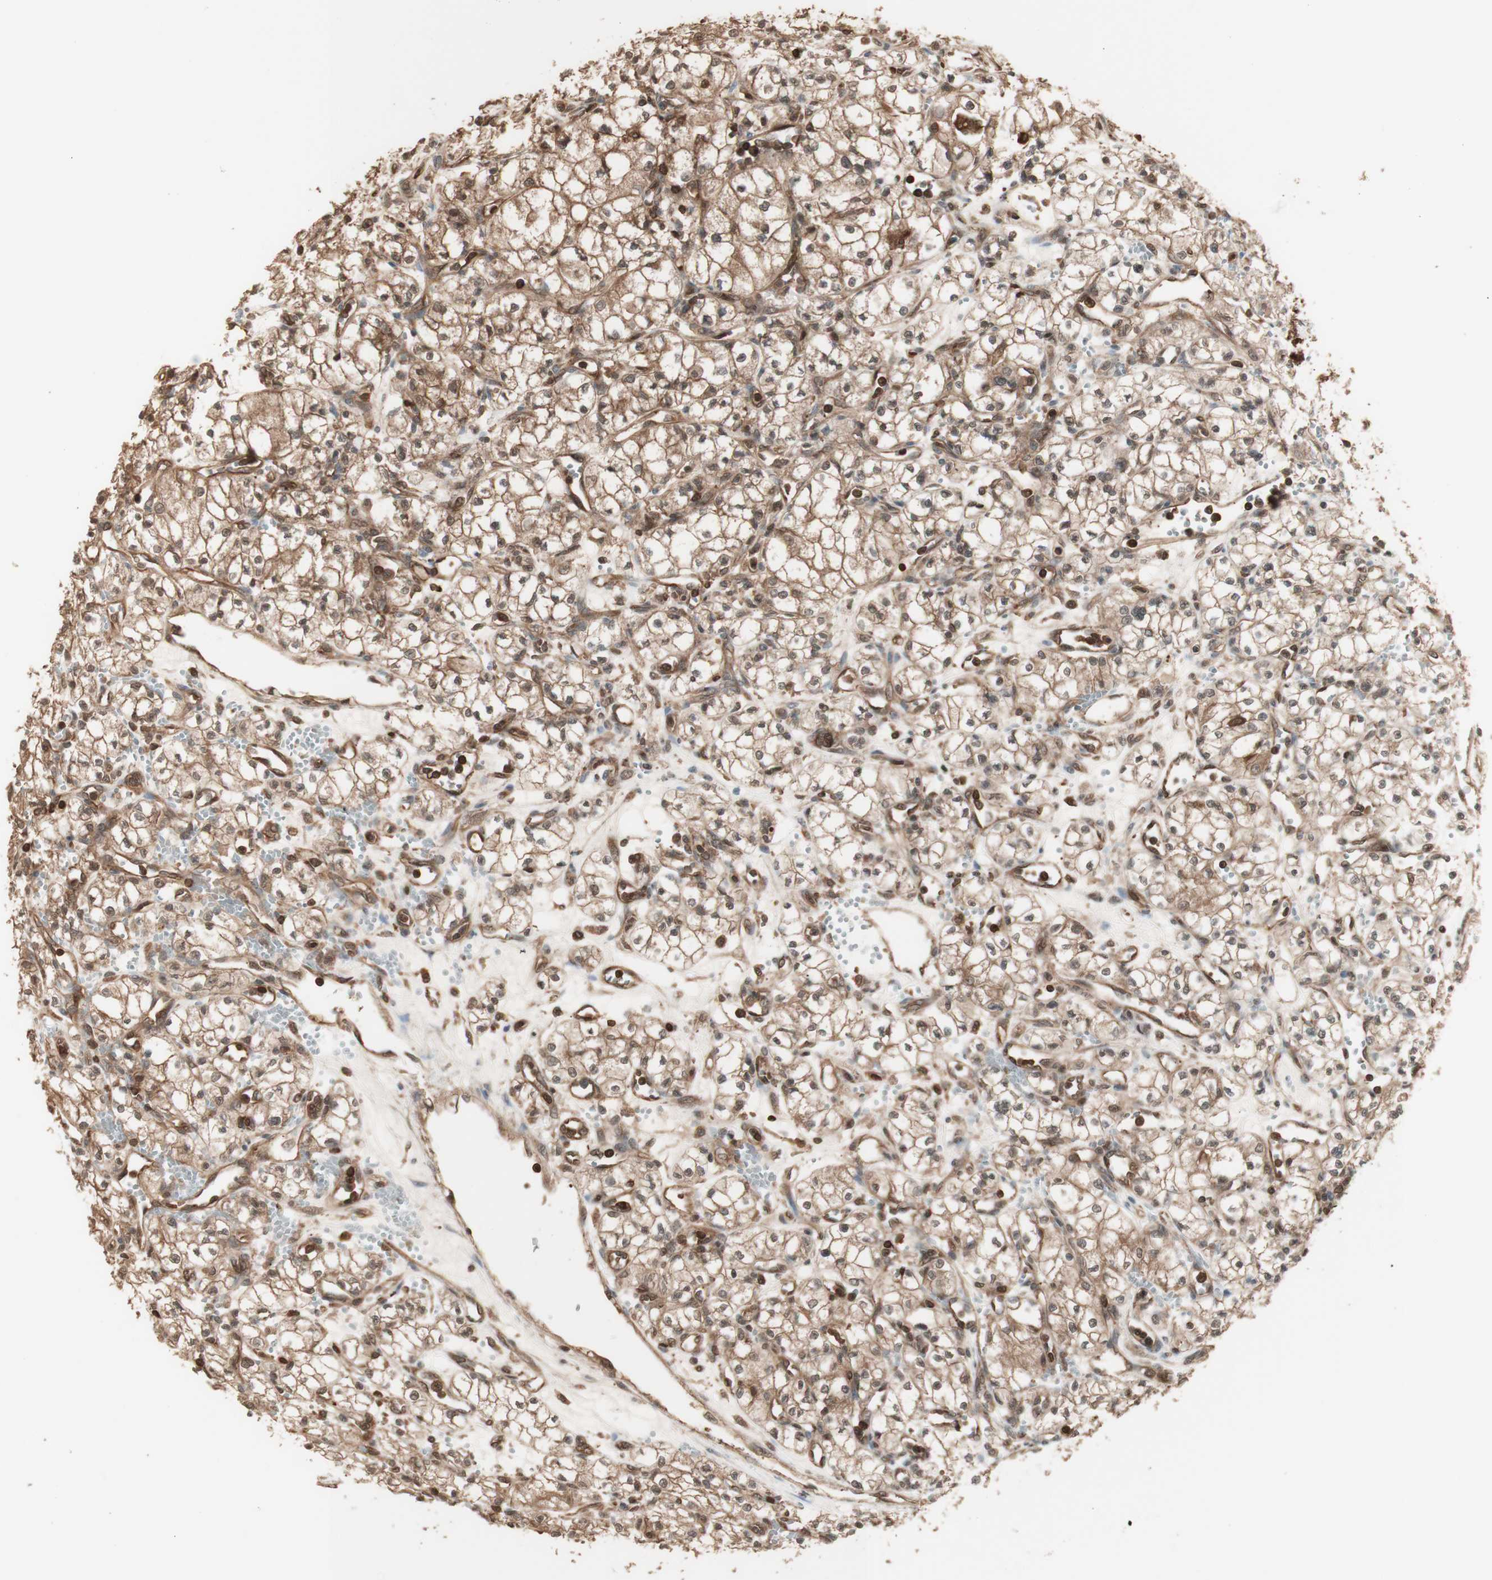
{"staining": {"intensity": "moderate", "quantity": ">75%", "location": "cytoplasmic/membranous,nuclear"}, "tissue": "renal cancer", "cell_type": "Tumor cells", "image_type": "cancer", "snomed": [{"axis": "morphology", "description": "Normal tissue, NOS"}, {"axis": "morphology", "description": "Adenocarcinoma, NOS"}, {"axis": "topography", "description": "Kidney"}], "caption": "This is a photomicrograph of IHC staining of adenocarcinoma (renal), which shows moderate positivity in the cytoplasmic/membranous and nuclear of tumor cells.", "gene": "YWHAB", "patient": {"sex": "male", "age": 59}}